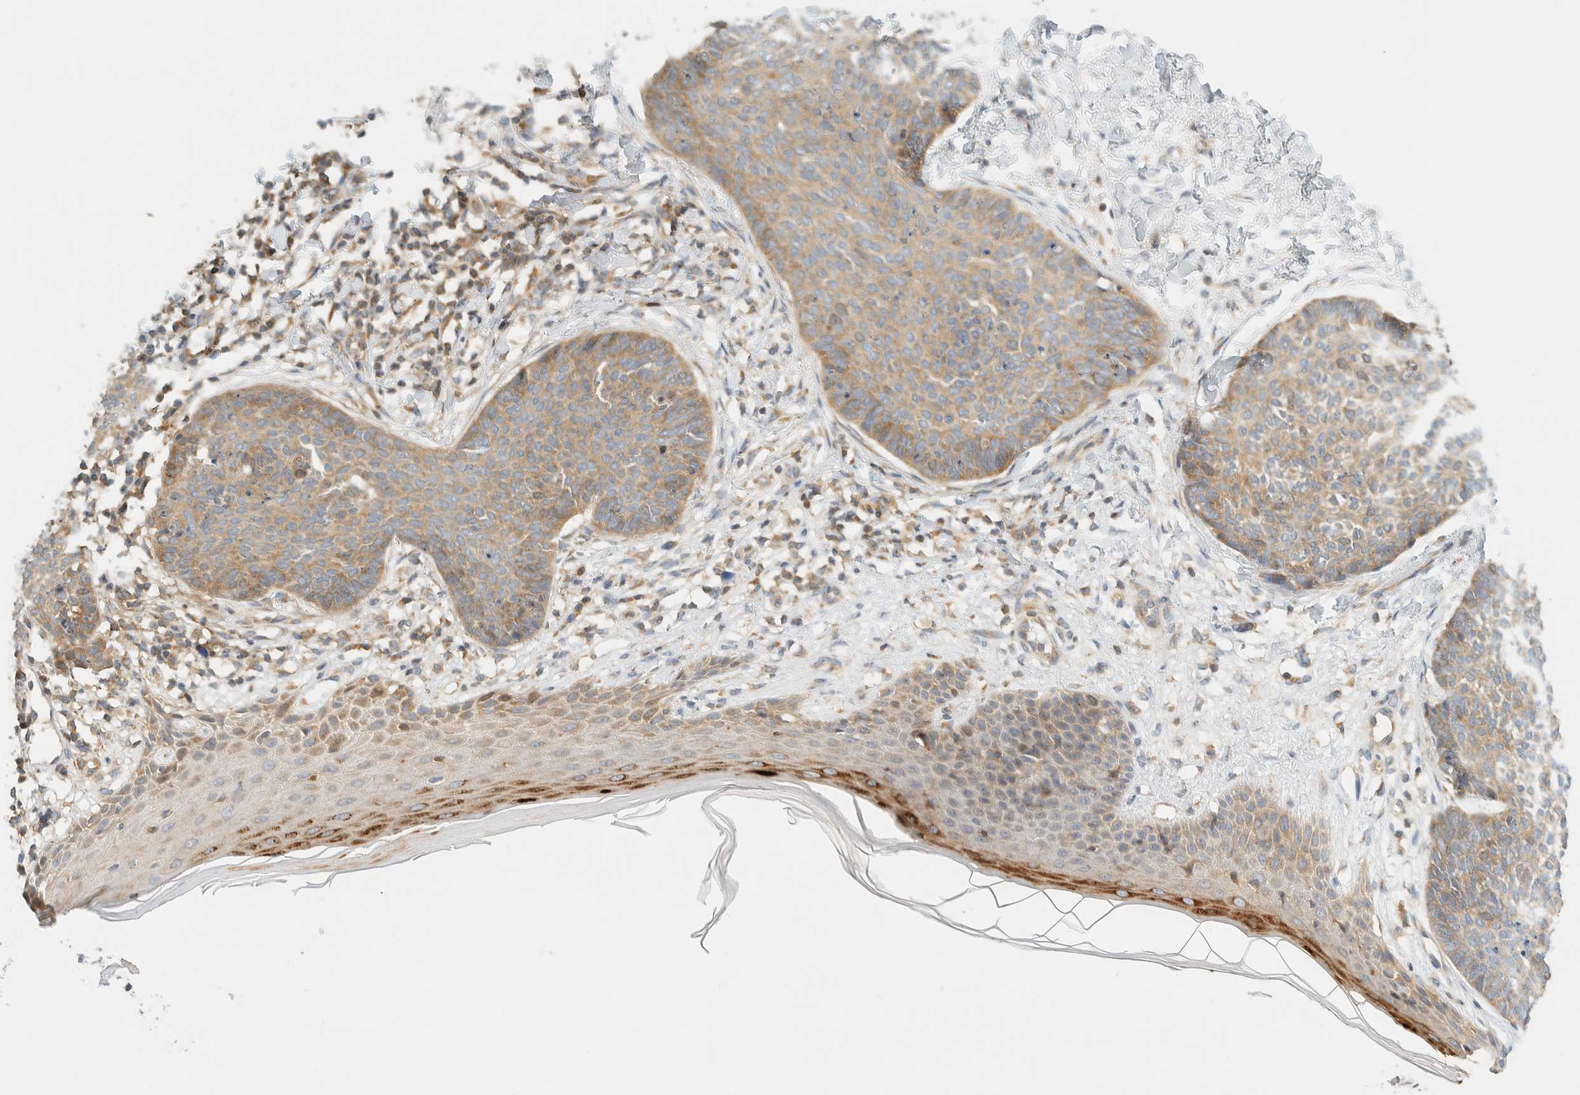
{"staining": {"intensity": "weak", "quantity": ">75%", "location": "cytoplasmic/membranous"}, "tissue": "skin cancer", "cell_type": "Tumor cells", "image_type": "cancer", "snomed": [{"axis": "morphology", "description": "Normal tissue, NOS"}, {"axis": "morphology", "description": "Basal cell carcinoma"}, {"axis": "topography", "description": "Skin"}], "caption": "Weak cytoplasmic/membranous expression is appreciated in approximately >75% of tumor cells in skin cancer (basal cell carcinoma).", "gene": "ARFGEF1", "patient": {"sex": "male", "age": 50}}